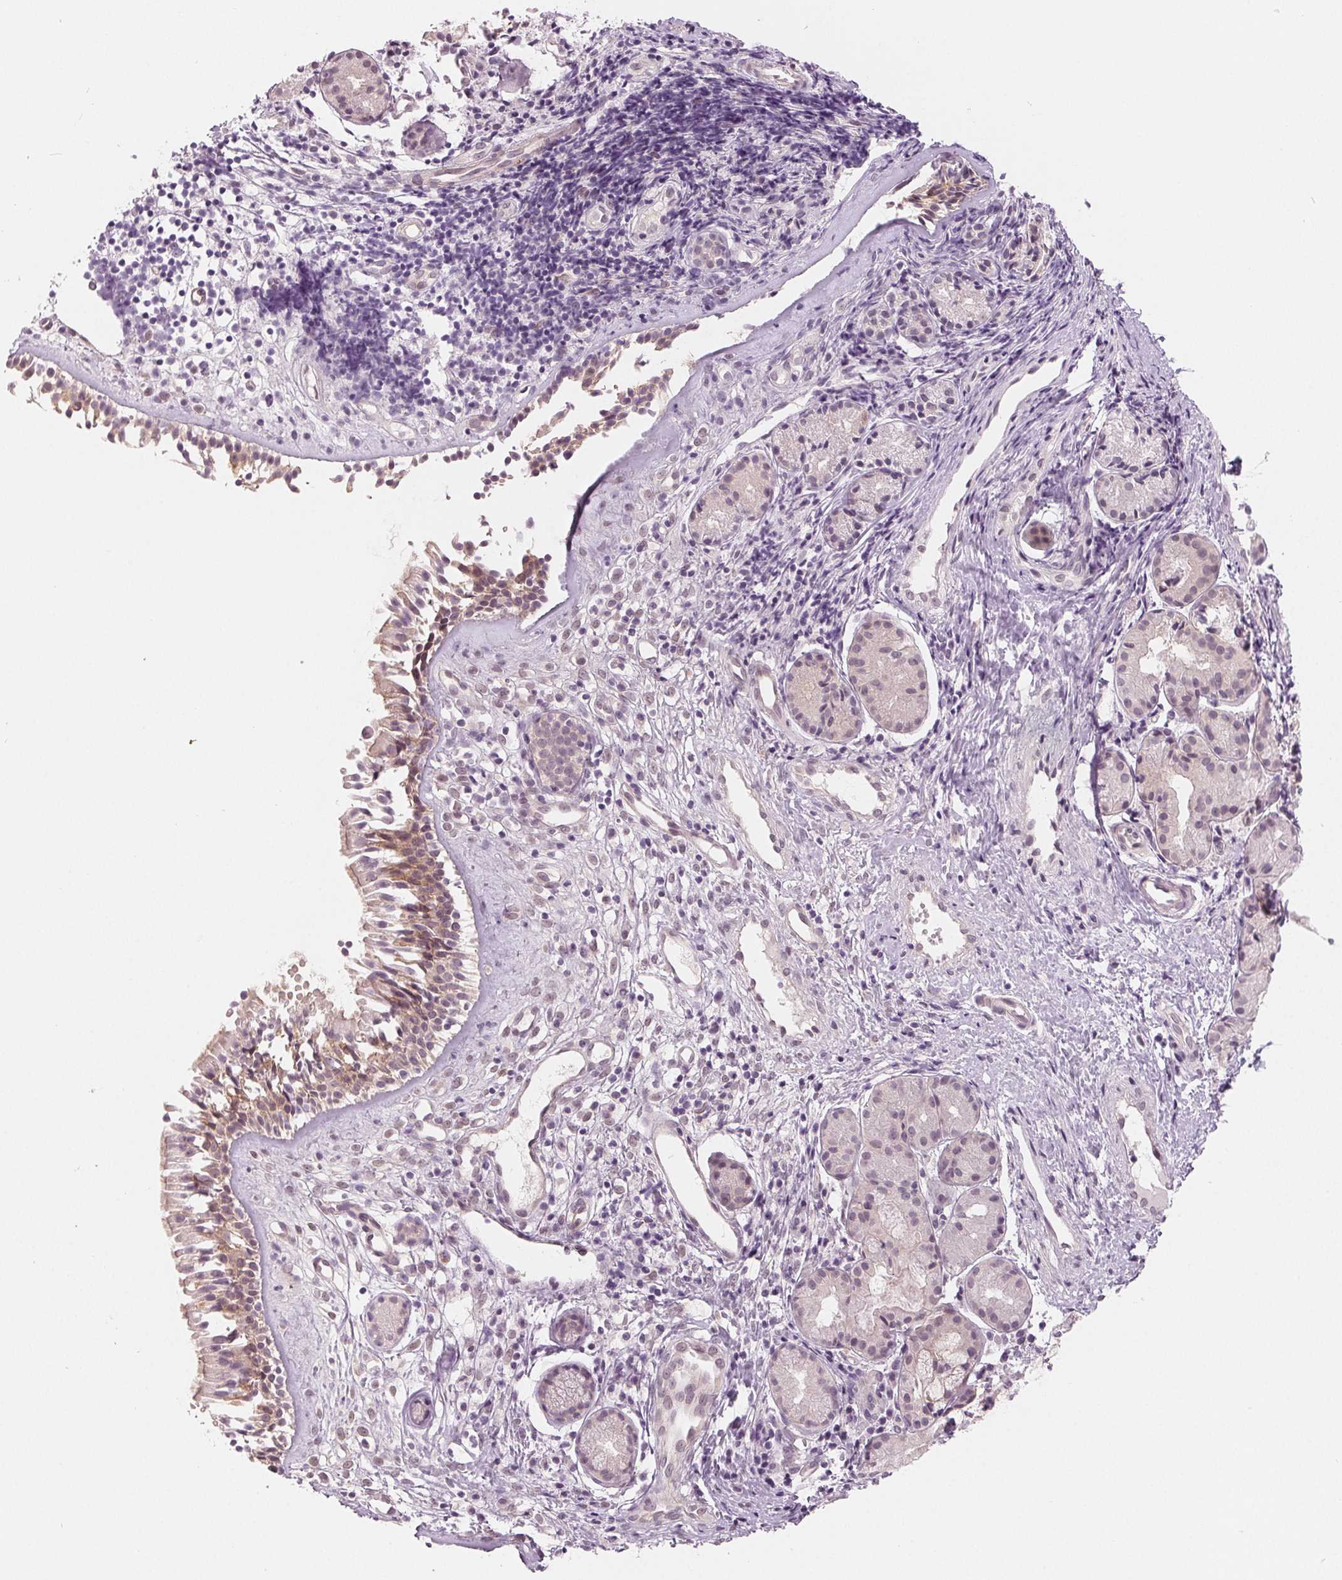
{"staining": {"intensity": "weak", "quantity": "25%-75%", "location": "cytoplasmic/membranous"}, "tissue": "nasopharynx", "cell_type": "Respiratory epithelial cells", "image_type": "normal", "snomed": [{"axis": "morphology", "description": "Normal tissue, NOS"}, {"axis": "topography", "description": "Nasopharynx"}], "caption": "Immunohistochemical staining of normal nasopharynx demonstrates 25%-75% levels of weak cytoplasmic/membranous protein expression in approximately 25%-75% of respiratory epithelial cells.", "gene": "CFC1B", "patient": {"sex": "male", "age": 58}}